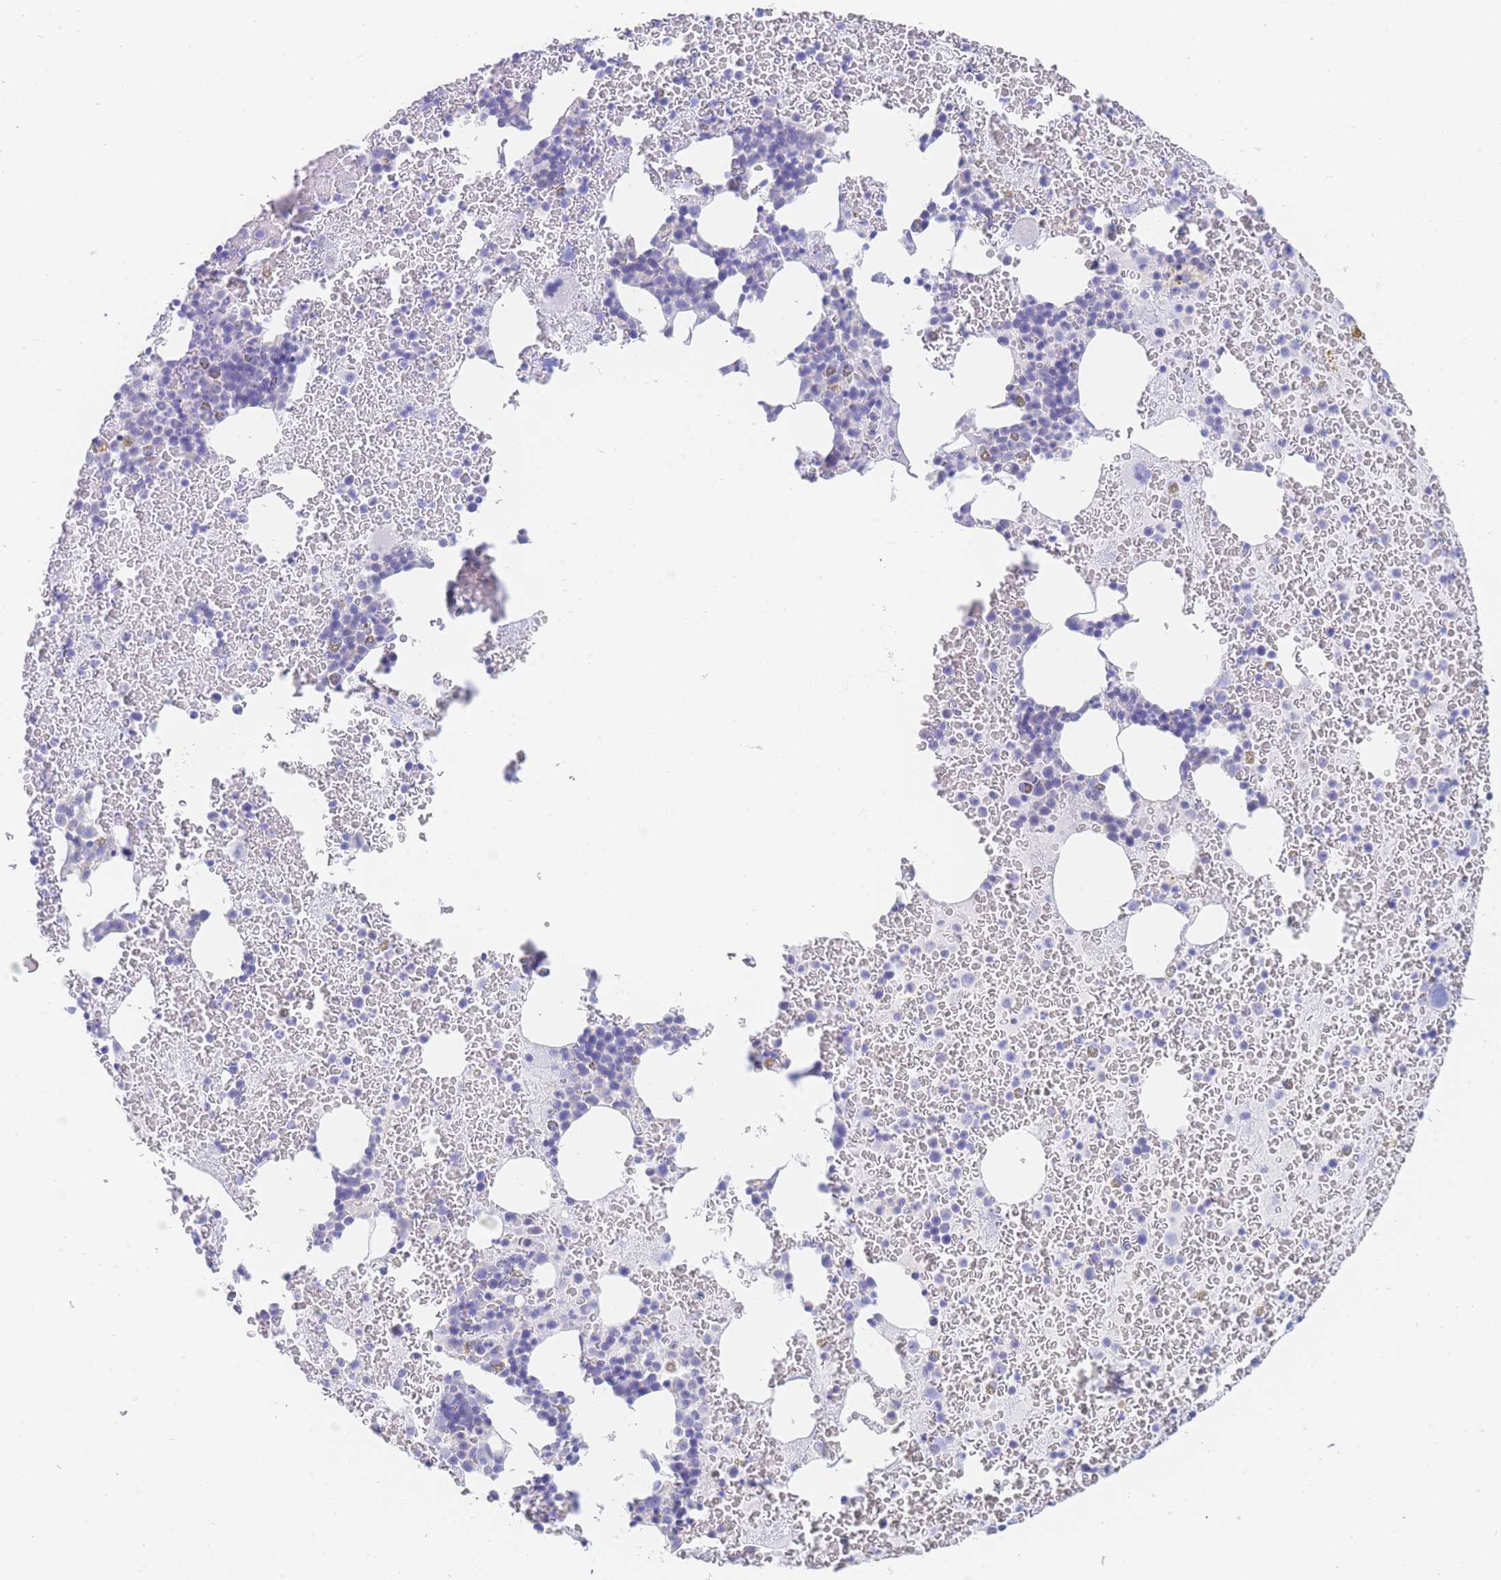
{"staining": {"intensity": "negative", "quantity": "none", "location": "none"}, "tissue": "bone marrow", "cell_type": "Hematopoietic cells", "image_type": "normal", "snomed": [{"axis": "morphology", "description": "Normal tissue, NOS"}, {"axis": "topography", "description": "Bone marrow"}], "caption": "The immunohistochemistry (IHC) image has no significant staining in hematopoietic cells of bone marrow.", "gene": "LZTFL1", "patient": {"sex": "male", "age": 26}}